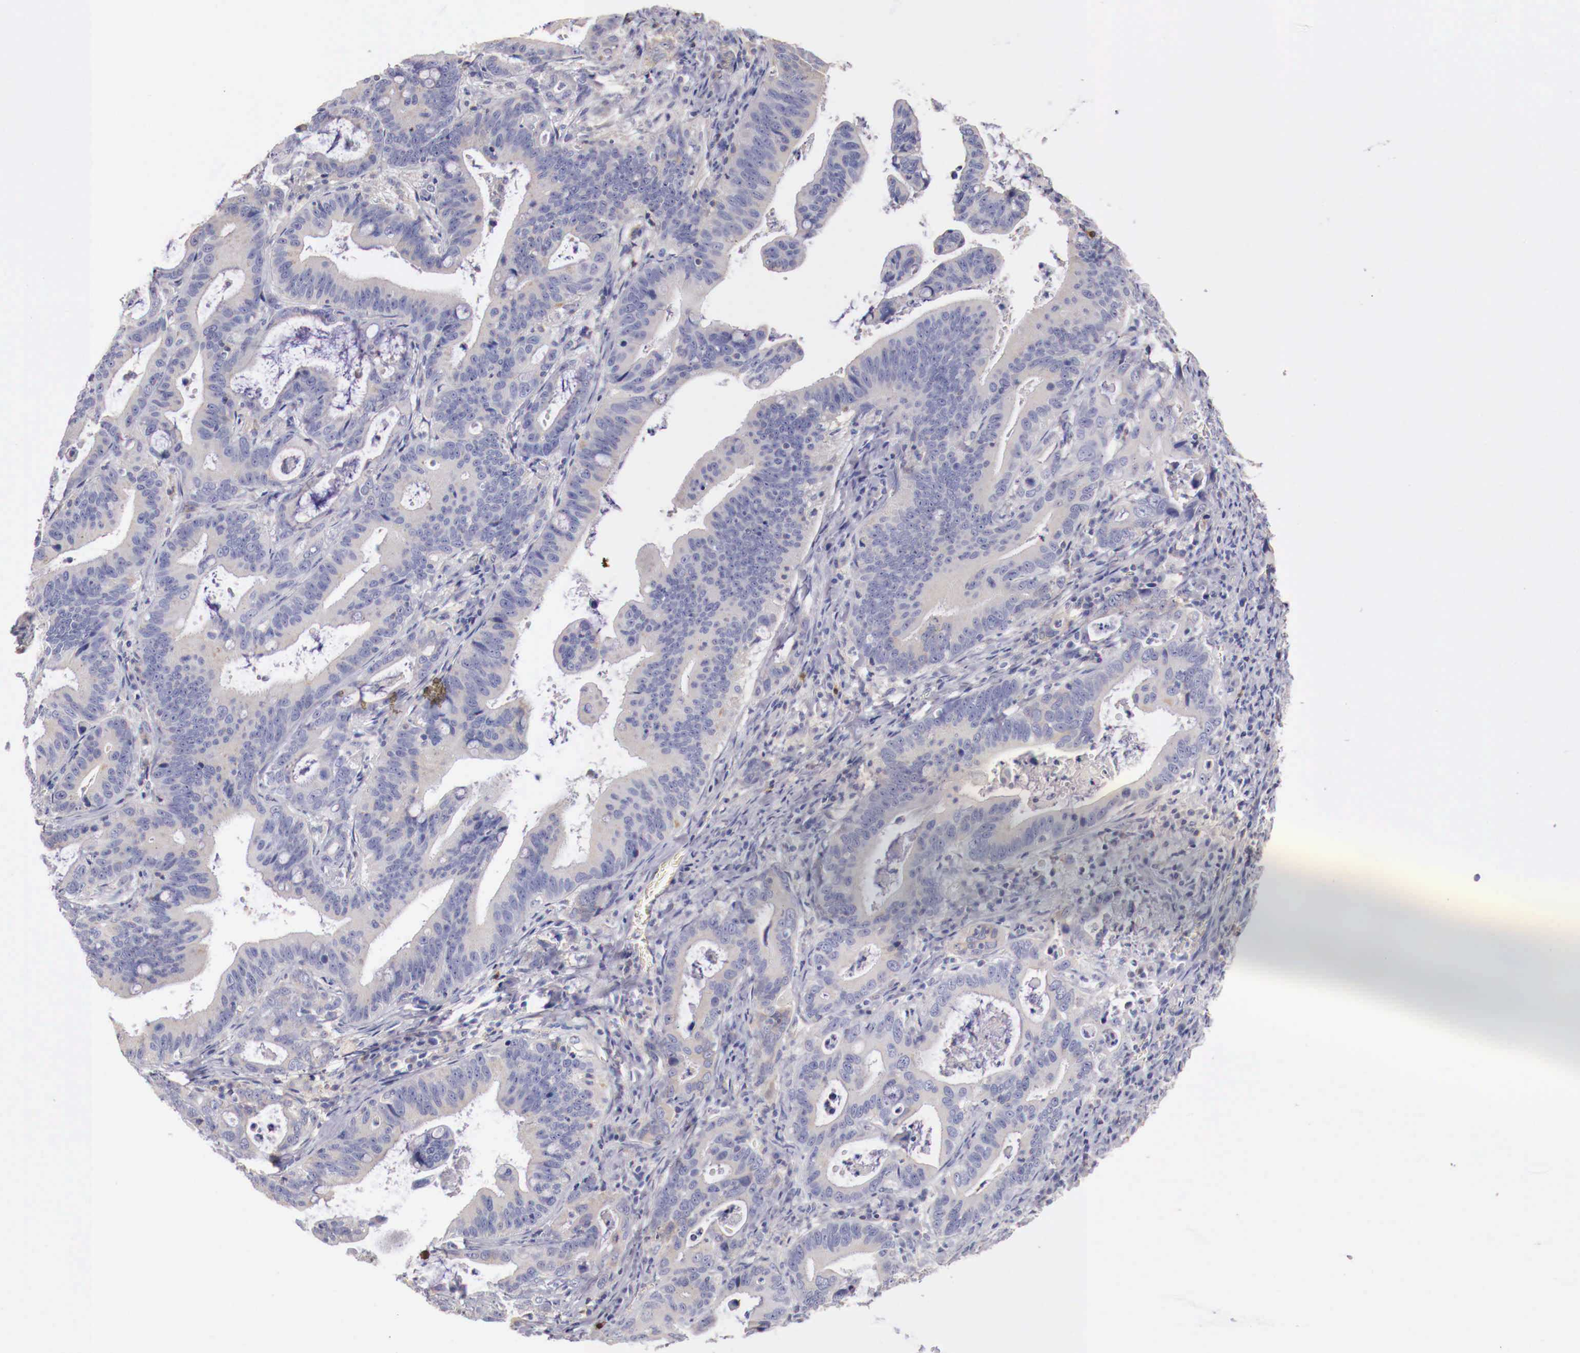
{"staining": {"intensity": "negative", "quantity": "none", "location": "none"}, "tissue": "stomach cancer", "cell_type": "Tumor cells", "image_type": "cancer", "snomed": [{"axis": "morphology", "description": "Adenocarcinoma, NOS"}, {"axis": "topography", "description": "Stomach, upper"}], "caption": "Immunohistochemistry micrograph of neoplastic tissue: human adenocarcinoma (stomach) stained with DAB (3,3'-diaminobenzidine) reveals no significant protein positivity in tumor cells.", "gene": "PITPNA", "patient": {"sex": "male", "age": 63}}